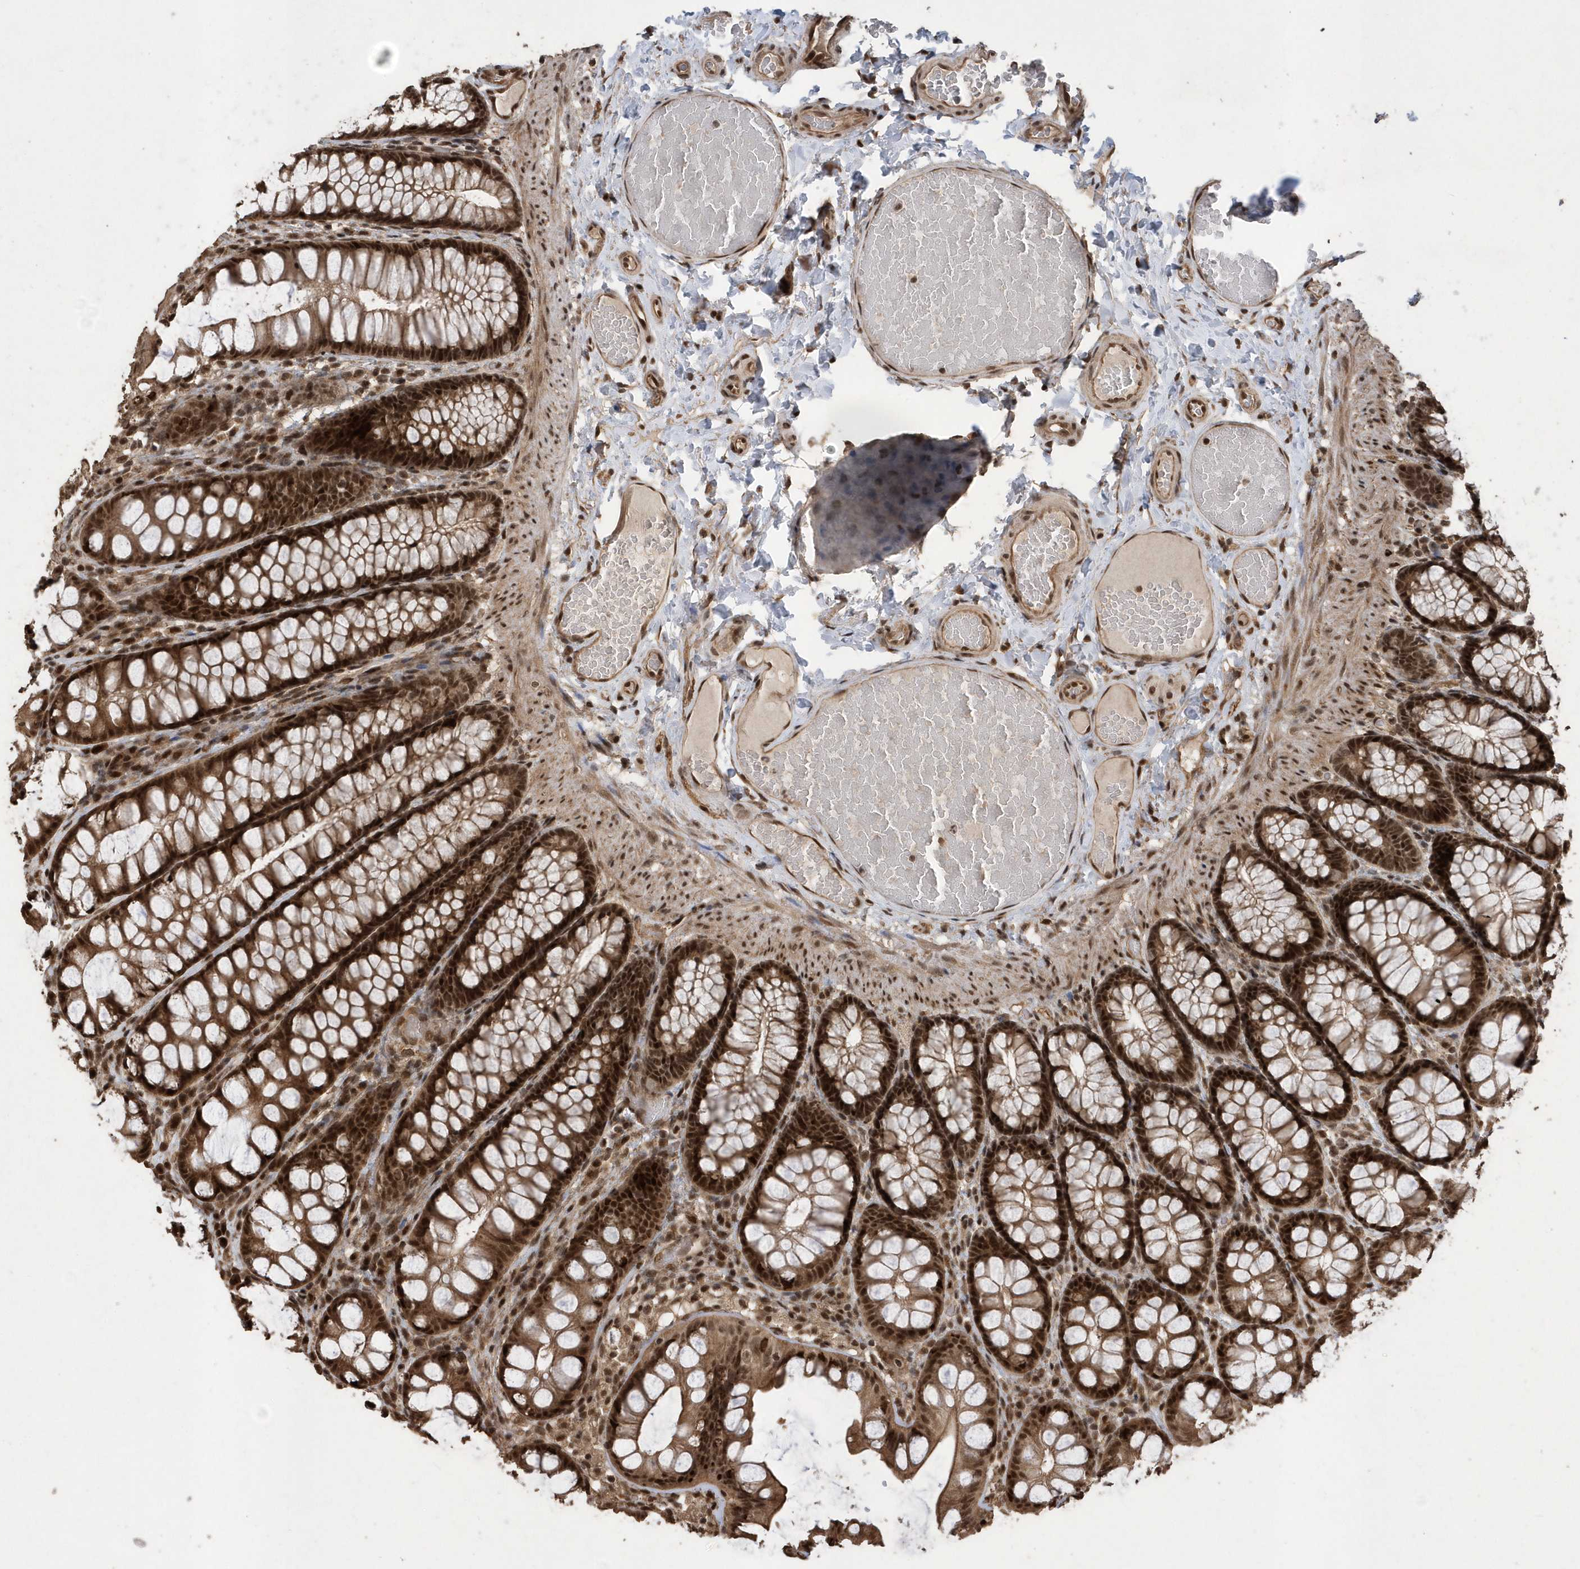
{"staining": {"intensity": "moderate", "quantity": ">75%", "location": "cytoplasmic/membranous,nuclear"}, "tissue": "colon", "cell_type": "Endothelial cells", "image_type": "normal", "snomed": [{"axis": "morphology", "description": "Normal tissue, NOS"}, {"axis": "topography", "description": "Colon"}], "caption": "Immunohistochemical staining of benign human colon exhibits moderate cytoplasmic/membranous,nuclear protein staining in approximately >75% of endothelial cells. The staining was performed using DAB to visualize the protein expression in brown, while the nuclei were stained in blue with hematoxylin (Magnification: 20x).", "gene": "INTS12", "patient": {"sex": "male", "age": 47}}